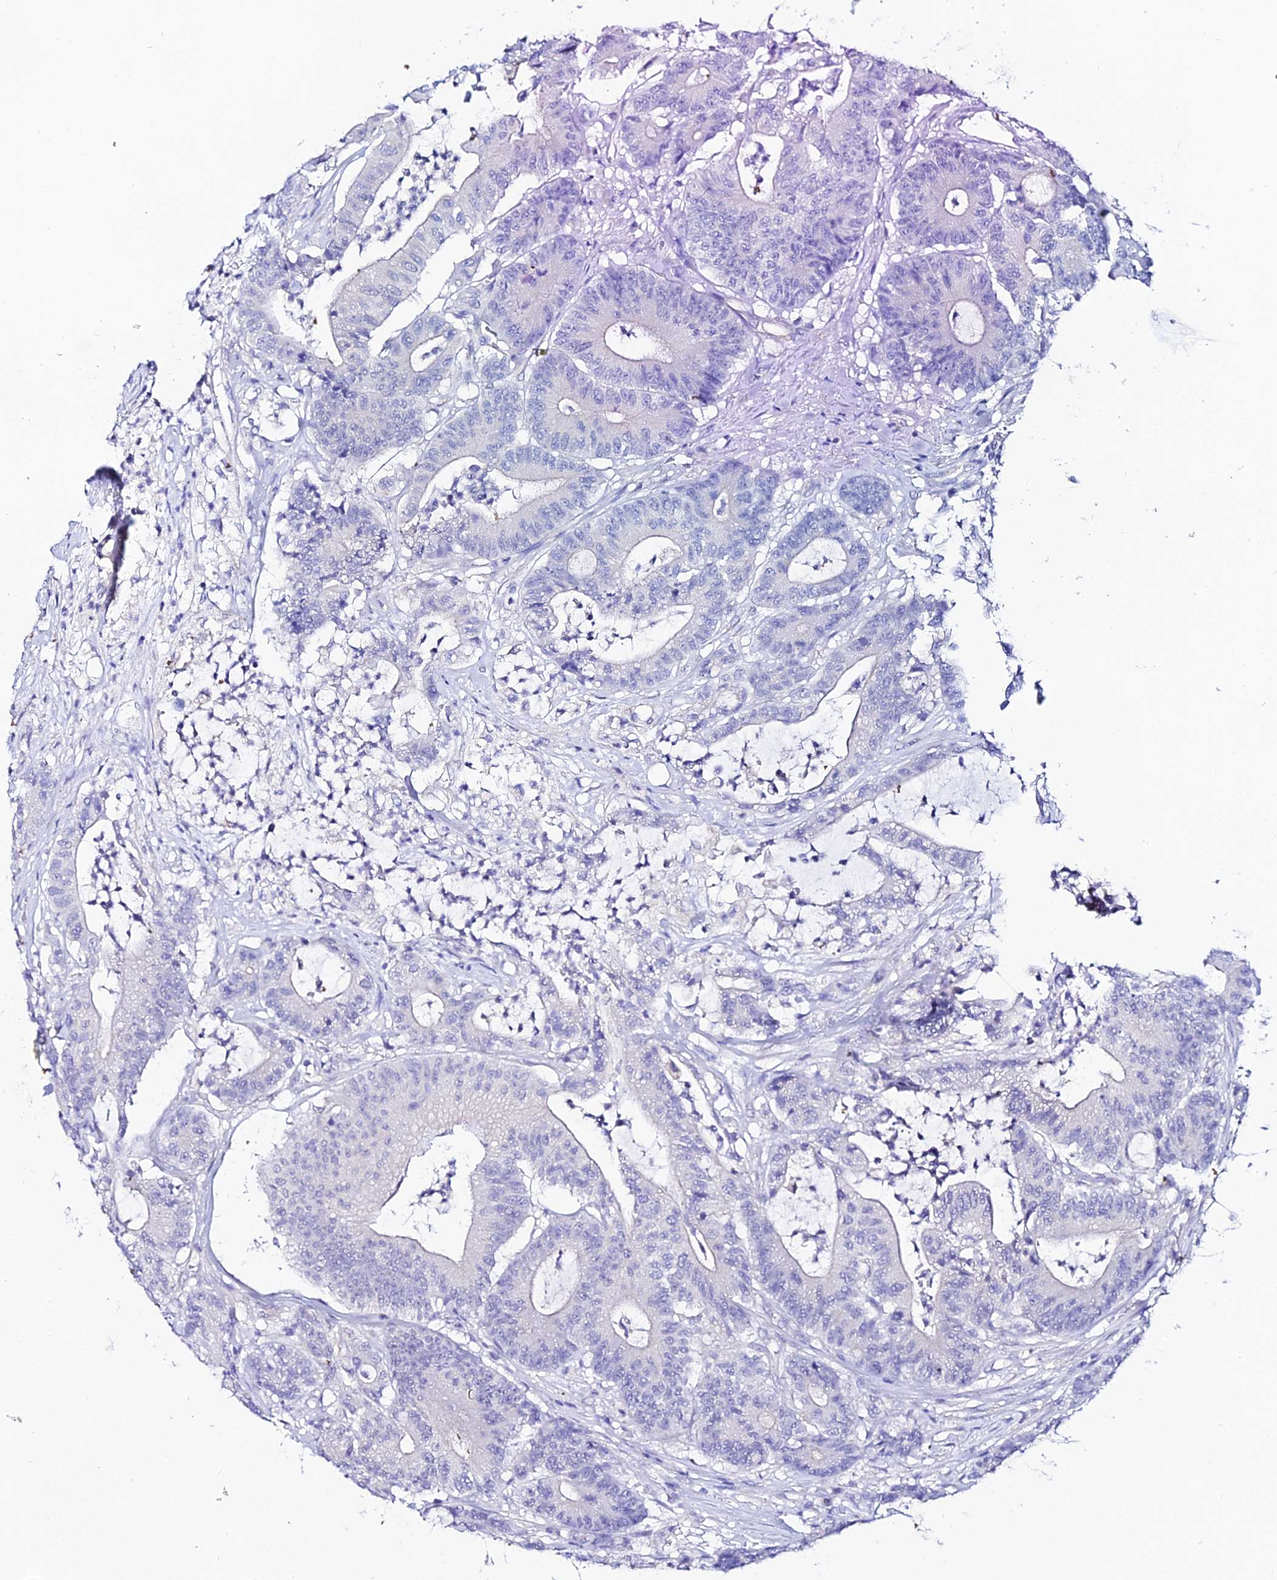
{"staining": {"intensity": "negative", "quantity": "none", "location": "none"}, "tissue": "colorectal cancer", "cell_type": "Tumor cells", "image_type": "cancer", "snomed": [{"axis": "morphology", "description": "Adenocarcinoma, NOS"}, {"axis": "topography", "description": "Colon"}], "caption": "Immunohistochemistry (IHC) photomicrograph of neoplastic tissue: human colorectal cancer (adenocarcinoma) stained with DAB demonstrates no significant protein positivity in tumor cells.", "gene": "ATG16L2", "patient": {"sex": "female", "age": 84}}